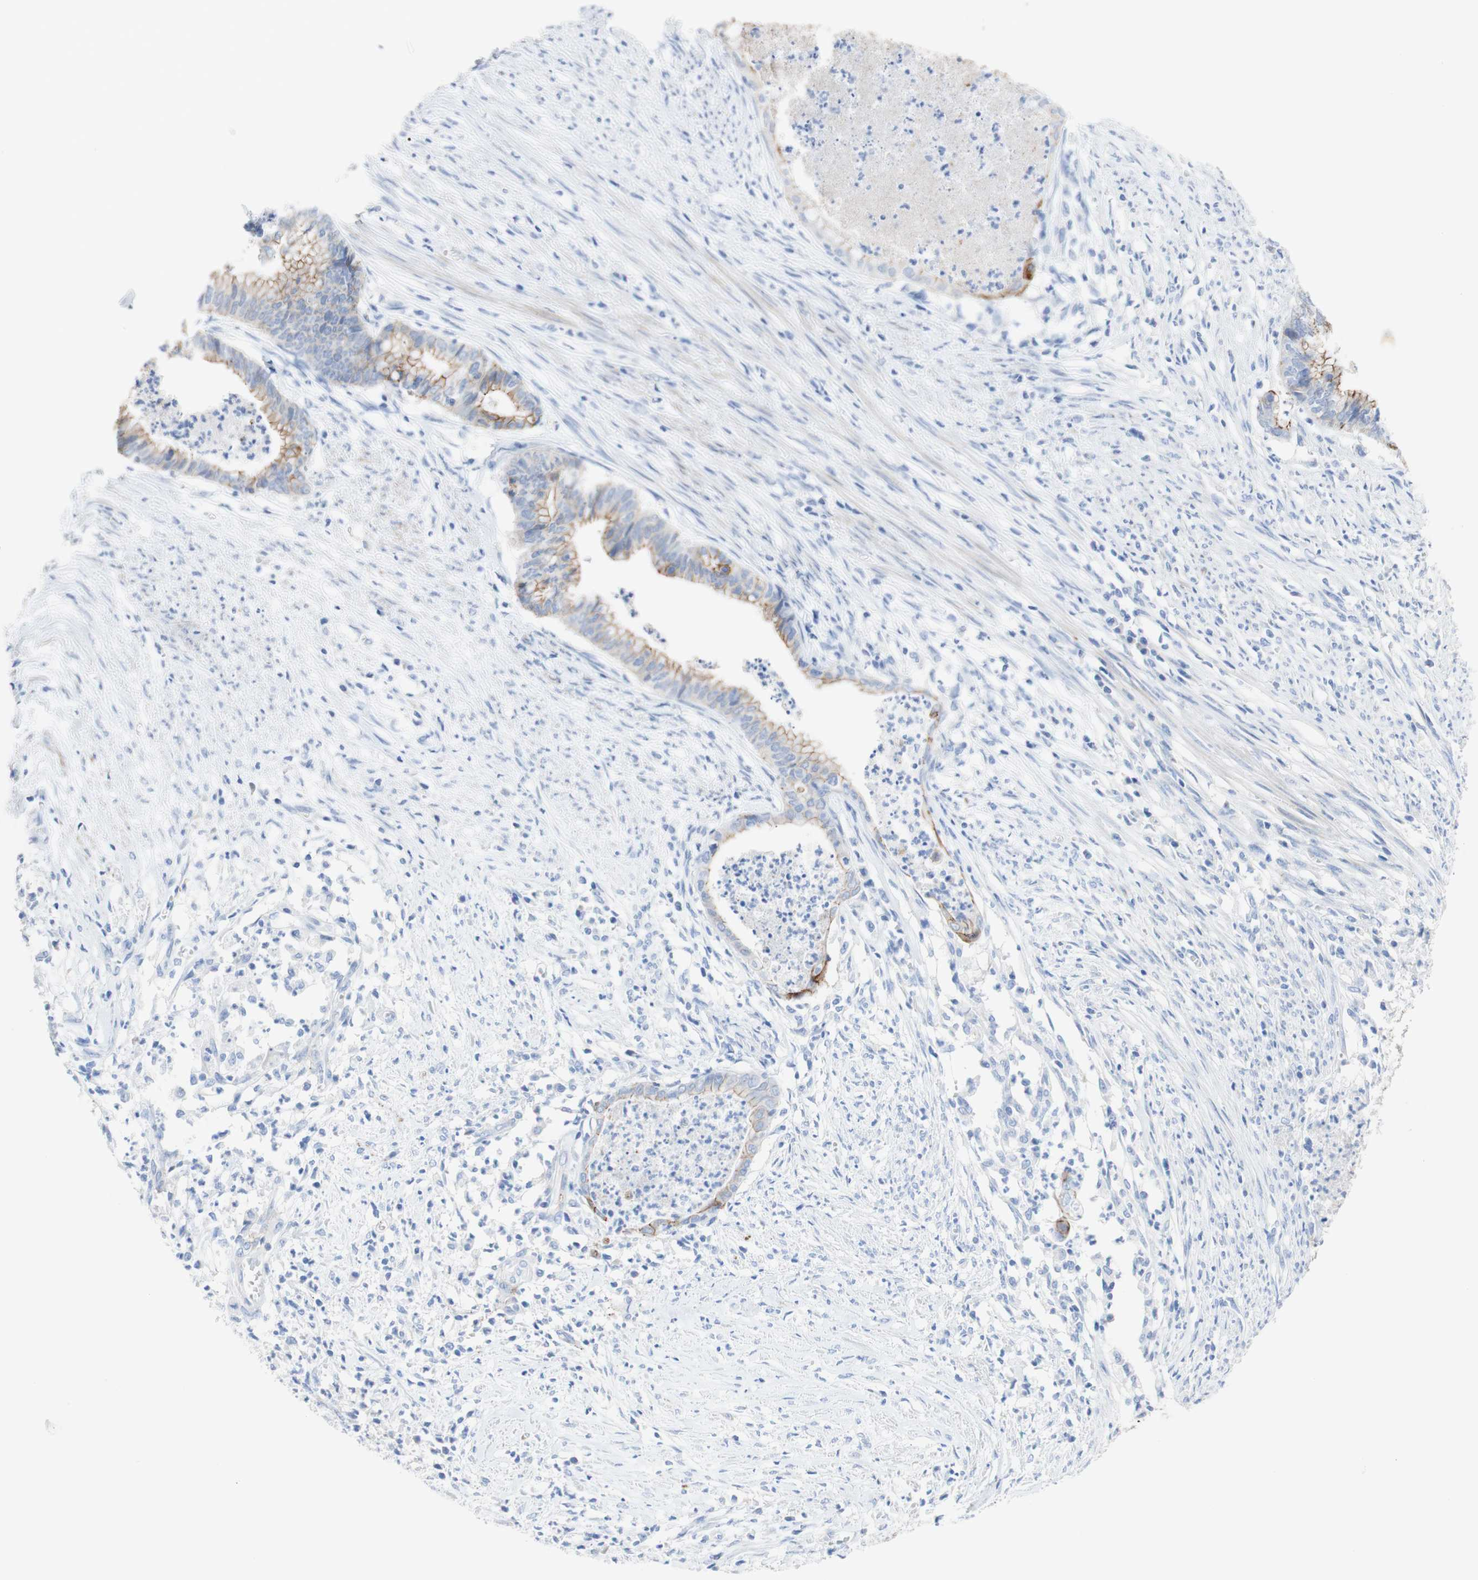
{"staining": {"intensity": "moderate", "quantity": ">75%", "location": "cytoplasmic/membranous"}, "tissue": "endometrial cancer", "cell_type": "Tumor cells", "image_type": "cancer", "snomed": [{"axis": "morphology", "description": "Necrosis, NOS"}, {"axis": "morphology", "description": "Adenocarcinoma, NOS"}, {"axis": "topography", "description": "Endometrium"}], "caption": "Immunohistochemistry (IHC) photomicrograph of endometrial adenocarcinoma stained for a protein (brown), which exhibits medium levels of moderate cytoplasmic/membranous positivity in about >75% of tumor cells.", "gene": "DSC2", "patient": {"sex": "female", "age": 79}}